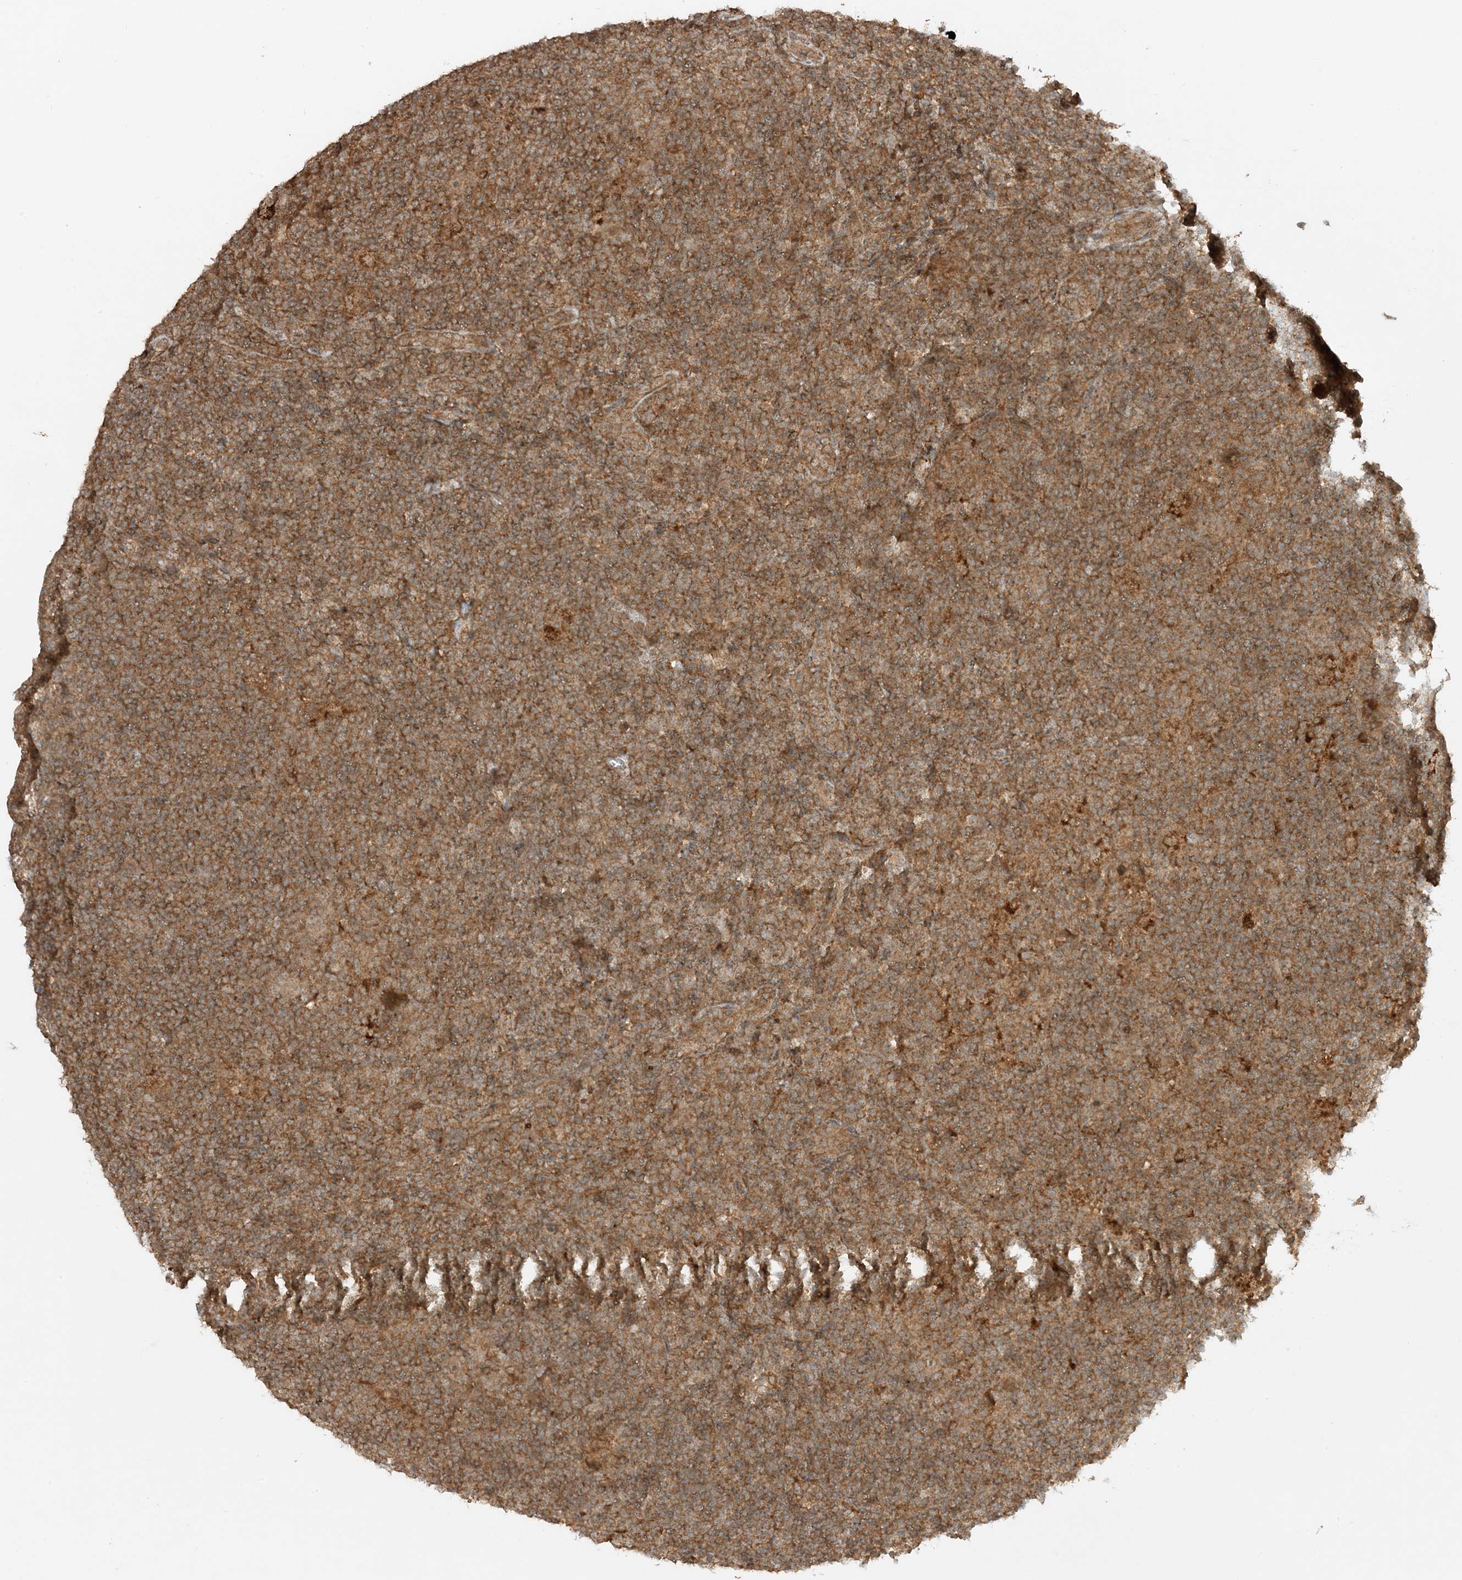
{"staining": {"intensity": "negative", "quantity": "none", "location": "none"}, "tissue": "lymphoma", "cell_type": "Tumor cells", "image_type": "cancer", "snomed": [{"axis": "morphology", "description": "Hodgkin's disease, NOS"}, {"axis": "topography", "description": "Lymph node"}], "caption": "IHC photomicrograph of human lymphoma stained for a protein (brown), which demonstrates no positivity in tumor cells.", "gene": "XRN1", "patient": {"sex": "female", "age": 57}}